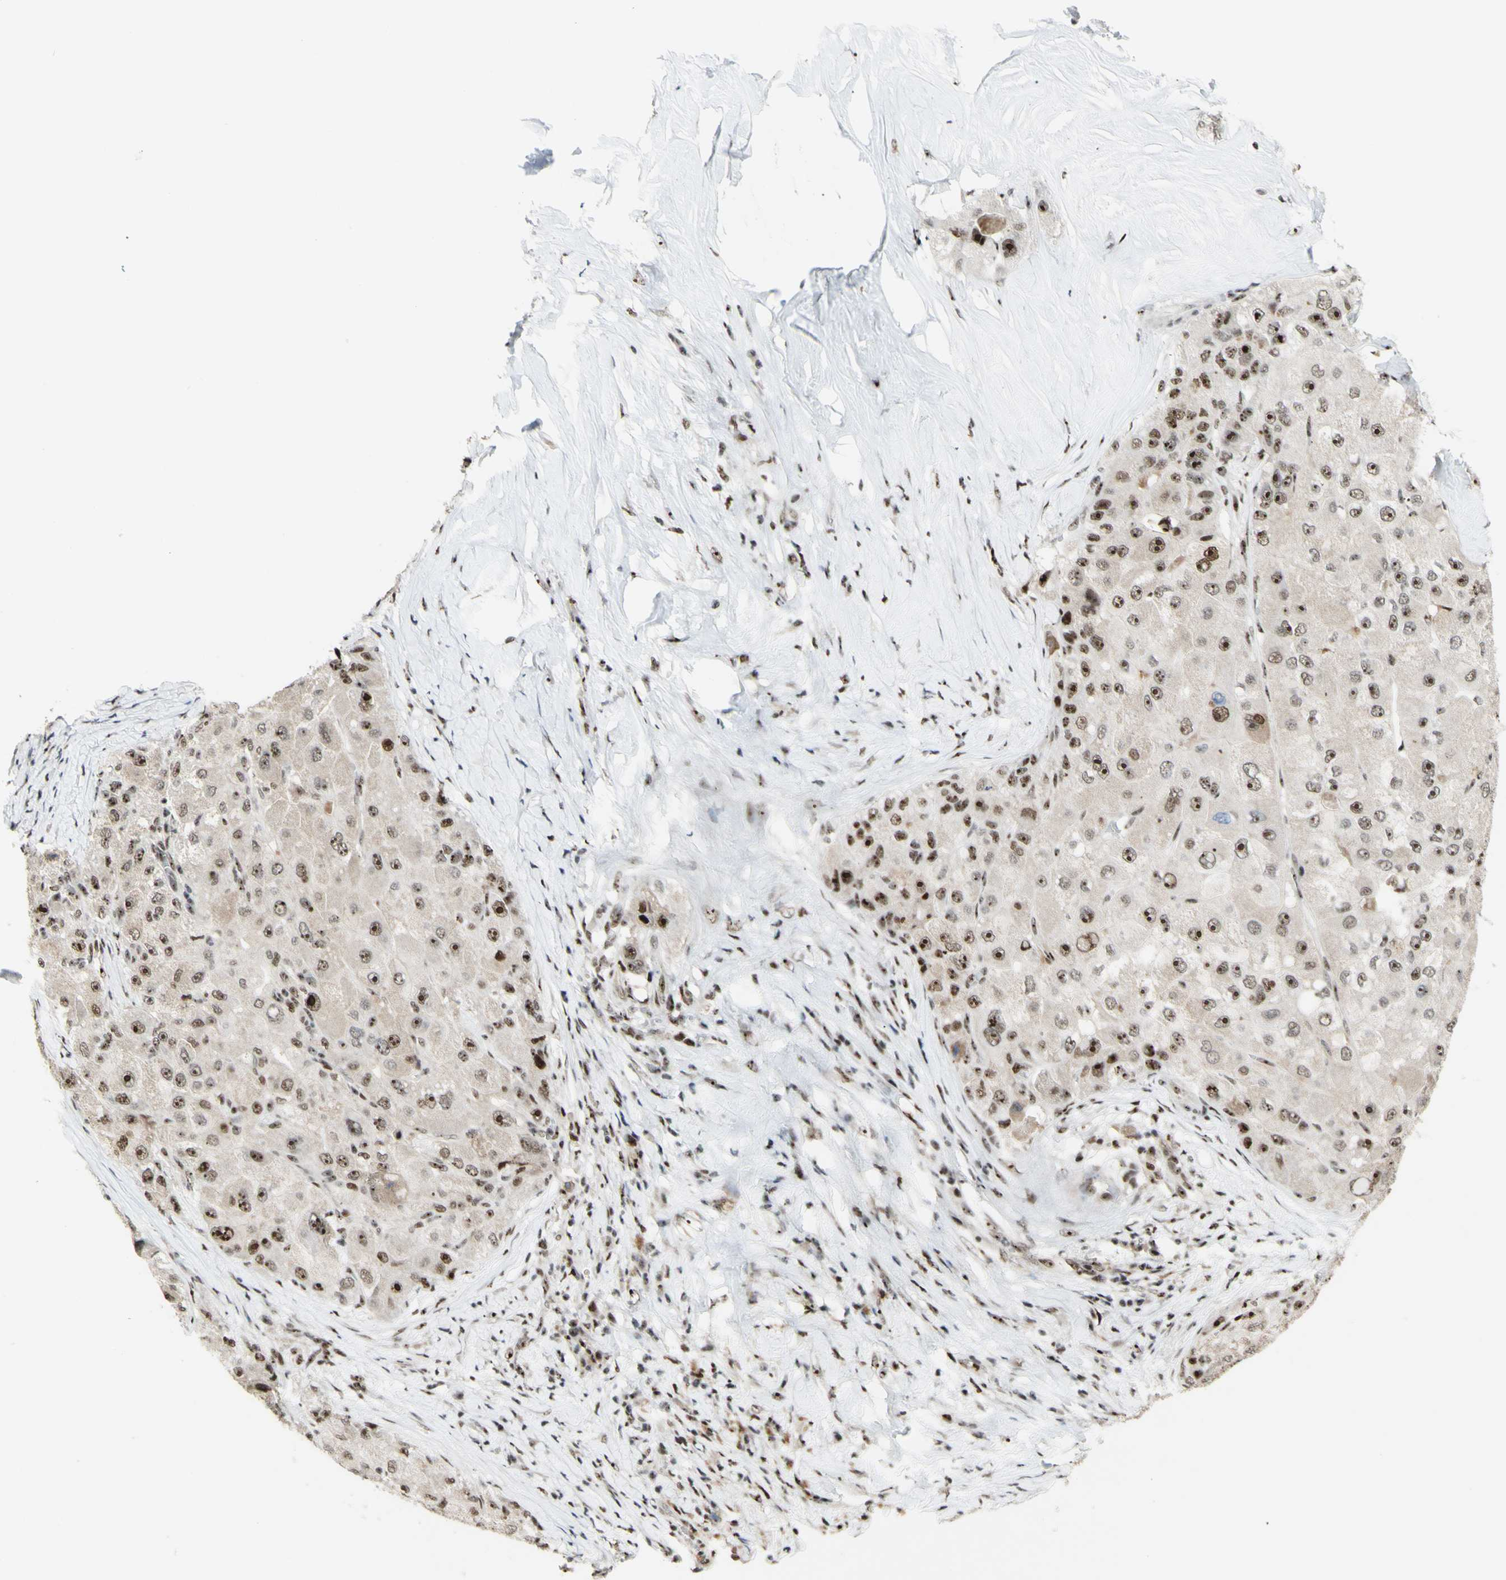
{"staining": {"intensity": "strong", "quantity": "25%-75%", "location": "cytoplasmic/membranous,nuclear"}, "tissue": "liver cancer", "cell_type": "Tumor cells", "image_type": "cancer", "snomed": [{"axis": "morphology", "description": "Carcinoma, Hepatocellular, NOS"}, {"axis": "topography", "description": "Liver"}], "caption": "This is an image of immunohistochemistry staining of hepatocellular carcinoma (liver), which shows strong expression in the cytoplasmic/membranous and nuclear of tumor cells.", "gene": "DHX9", "patient": {"sex": "male", "age": 80}}